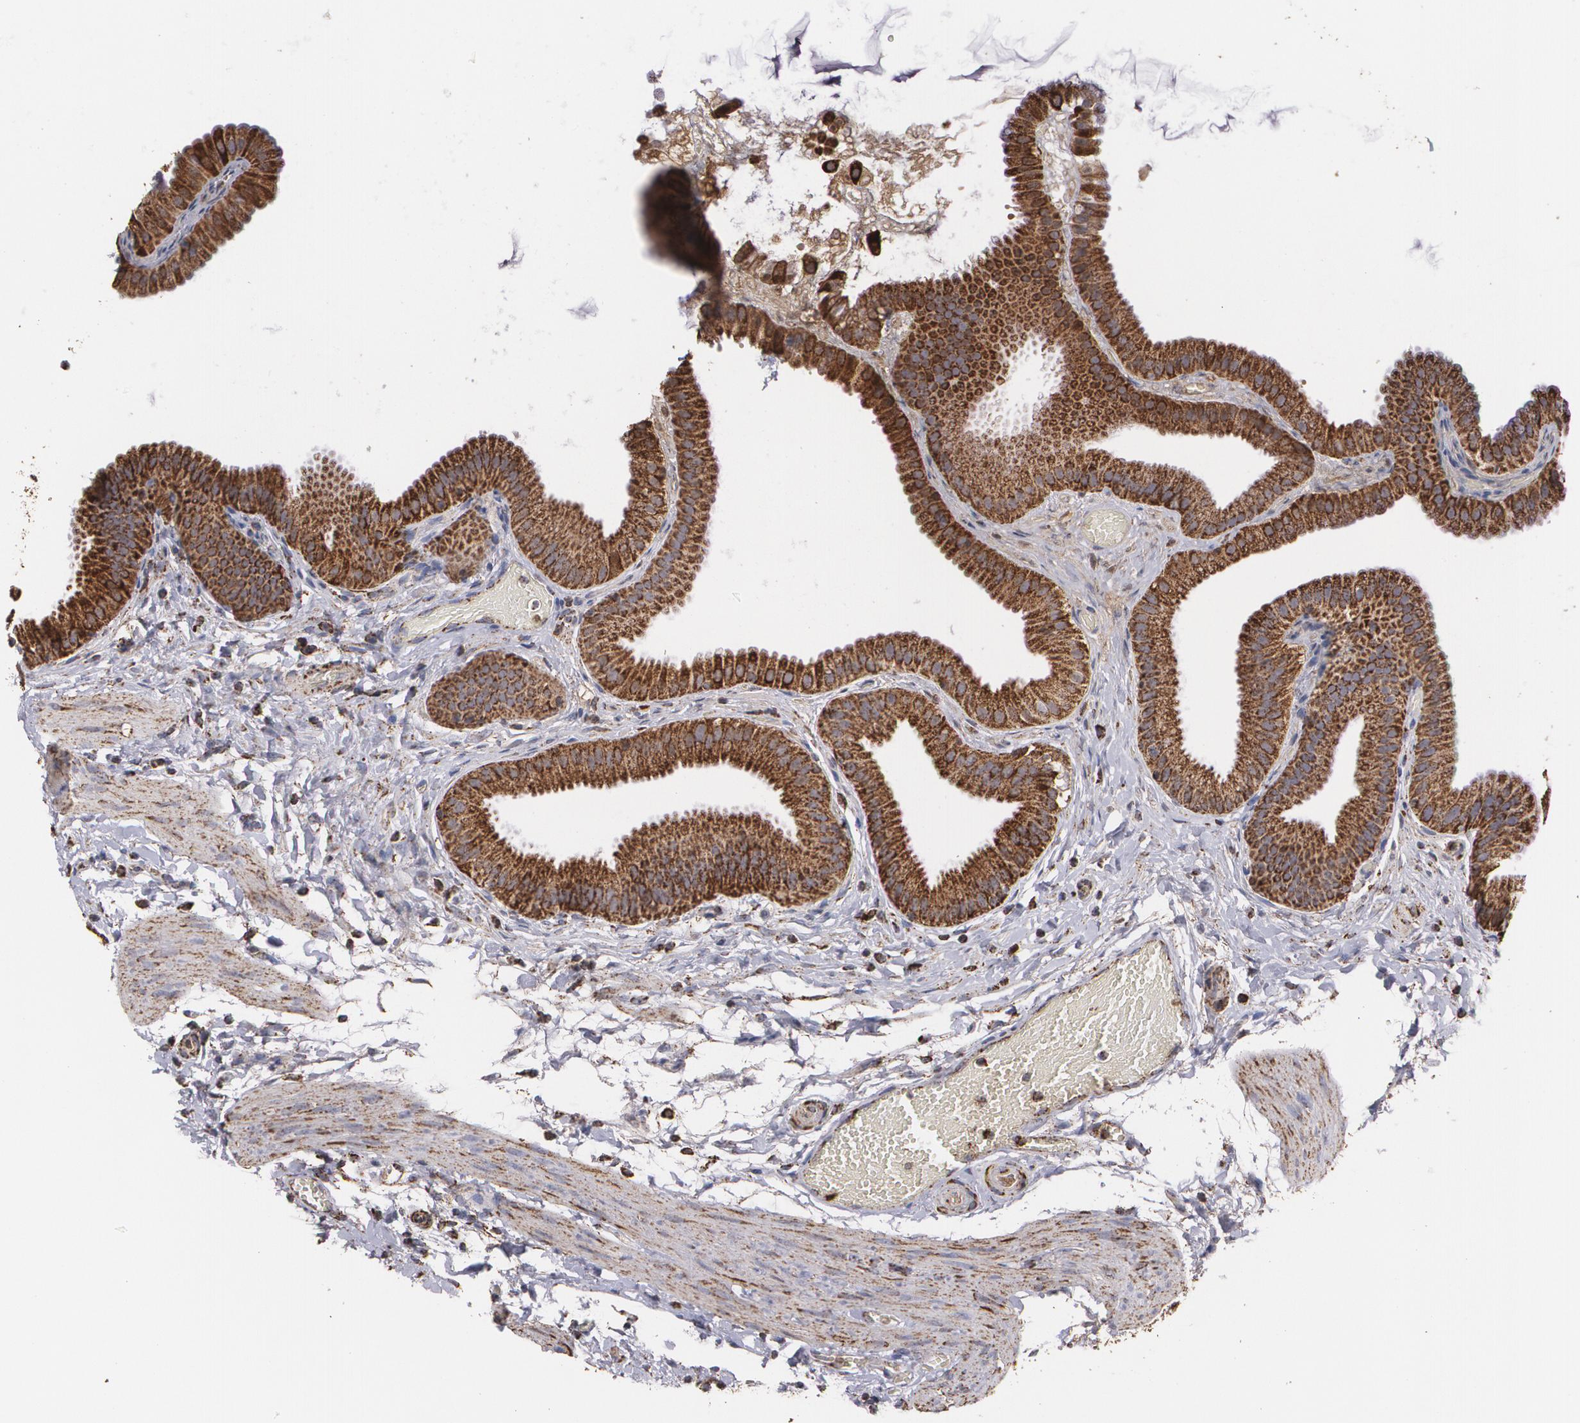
{"staining": {"intensity": "strong", "quantity": ">75%", "location": "cytoplasmic/membranous"}, "tissue": "gallbladder", "cell_type": "Glandular cells", "image_type": "normal", "snomed": [{"axis": "morphology", "description": "Normal tissue, NOS"}, {"axis": "topography", "description": "Gallbladder"}], "caption": "The micrograph displays immunohistochemical staining of unremarkable gallbladder. There is strong cytoplasmic/membranous positivity is seen in about >75% of glandular cells. (DAB (3,3'-diaminobenzidine) = brown stain, brightfield microscopy at high magnification).", "gene": "HSPD1", "patient": {"sex": "female", "age": 63}}